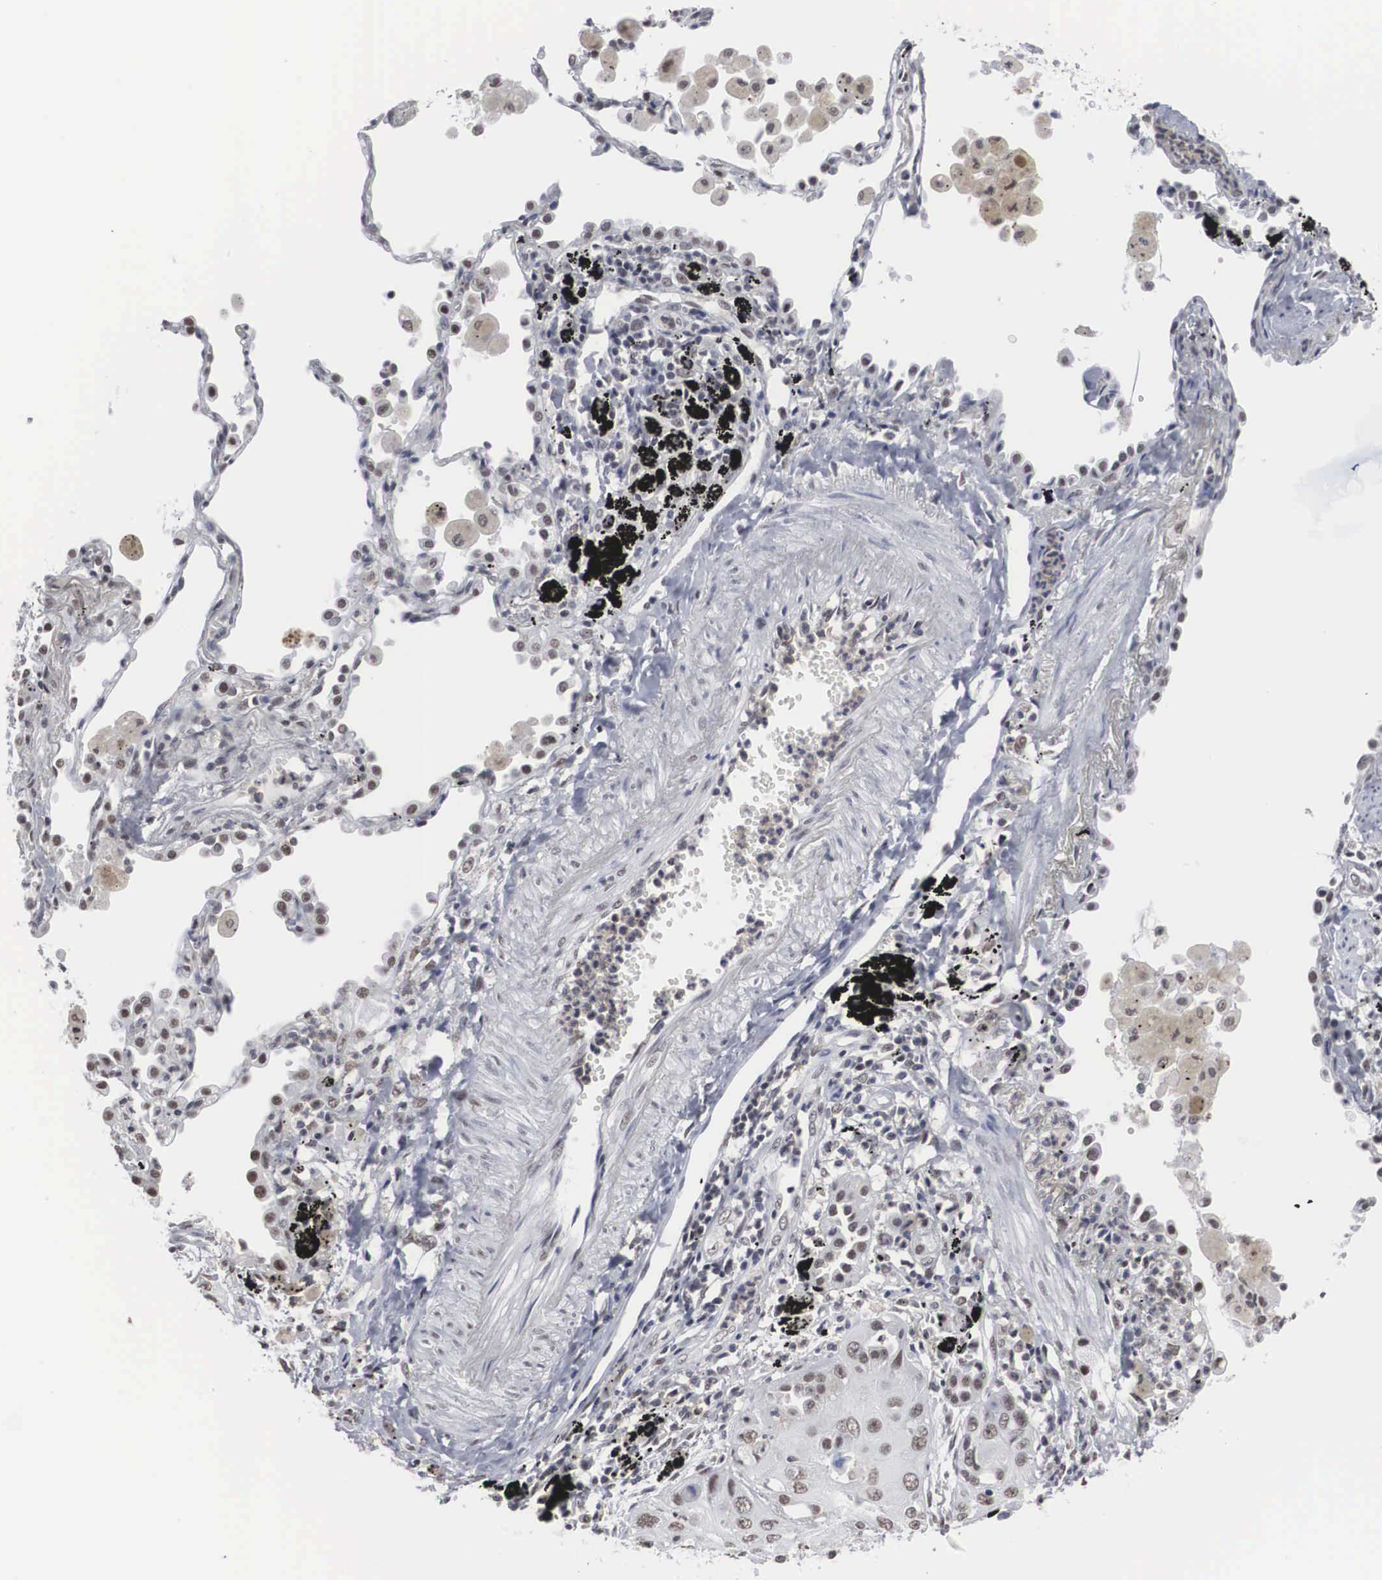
{"staining": {"intensity": "weak", "quantity": "25%-75%", "location": "nuclear"}, "tissue": "lung cancer", "cell_type": "Tumor cells", "image_type": "cancer", "snomed": [{"axis": "morphology", "description": "Squamous cell carcinoma, NOS"}, {"axis": "topography", "description": "Lung"}], "caption": "Protein staining of lung cancer (squamous cell carcinoma) tissue reveals weak nuclear positivity in approximately 25%-75% of tumor cells.", "gene": "AUTS2", "patient": {"sex": "male", "age": 71}}